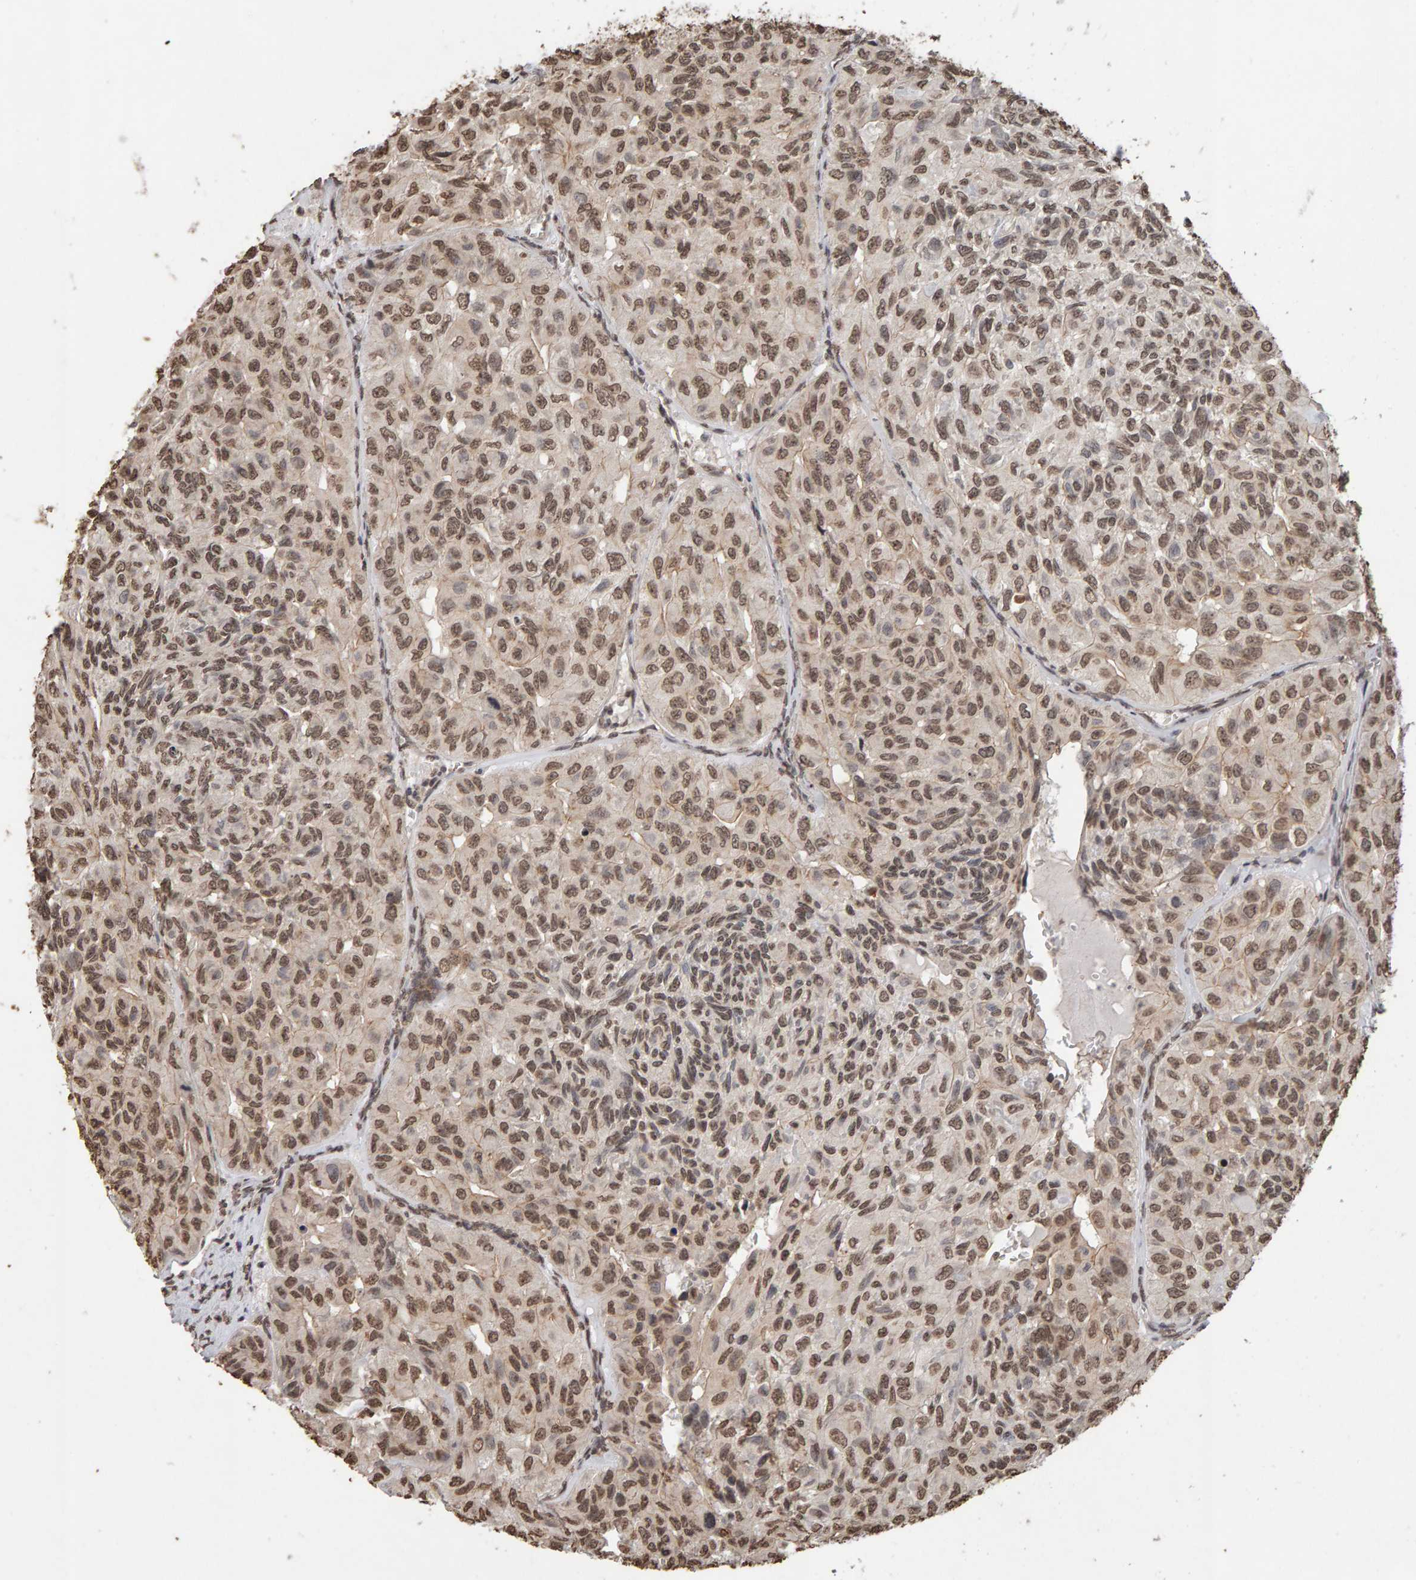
{"staining": {"intensity": "moderate", "quantity": ">75%", "location": "nuclear"}, "tissue": "head and neck cancer", "cell_type": "Tumor cells", "image_type": "cancer", "snomed": [{"axis": "morphology", "description": "Adenocarcinoma, NOS"}, {"axis": "topography", "description": "Salivary gland, NOS"}, {"axis": "topography", "description": "Head-Neck"}], "caption": "DAB immunohistochemical staining of head and neck adenocarcinoma reveals moderate nuclear protein staining in approximately >75% of tumor cells.", "gene": "DNAJB5", "patient": {"sex": "female", "age": 76}}